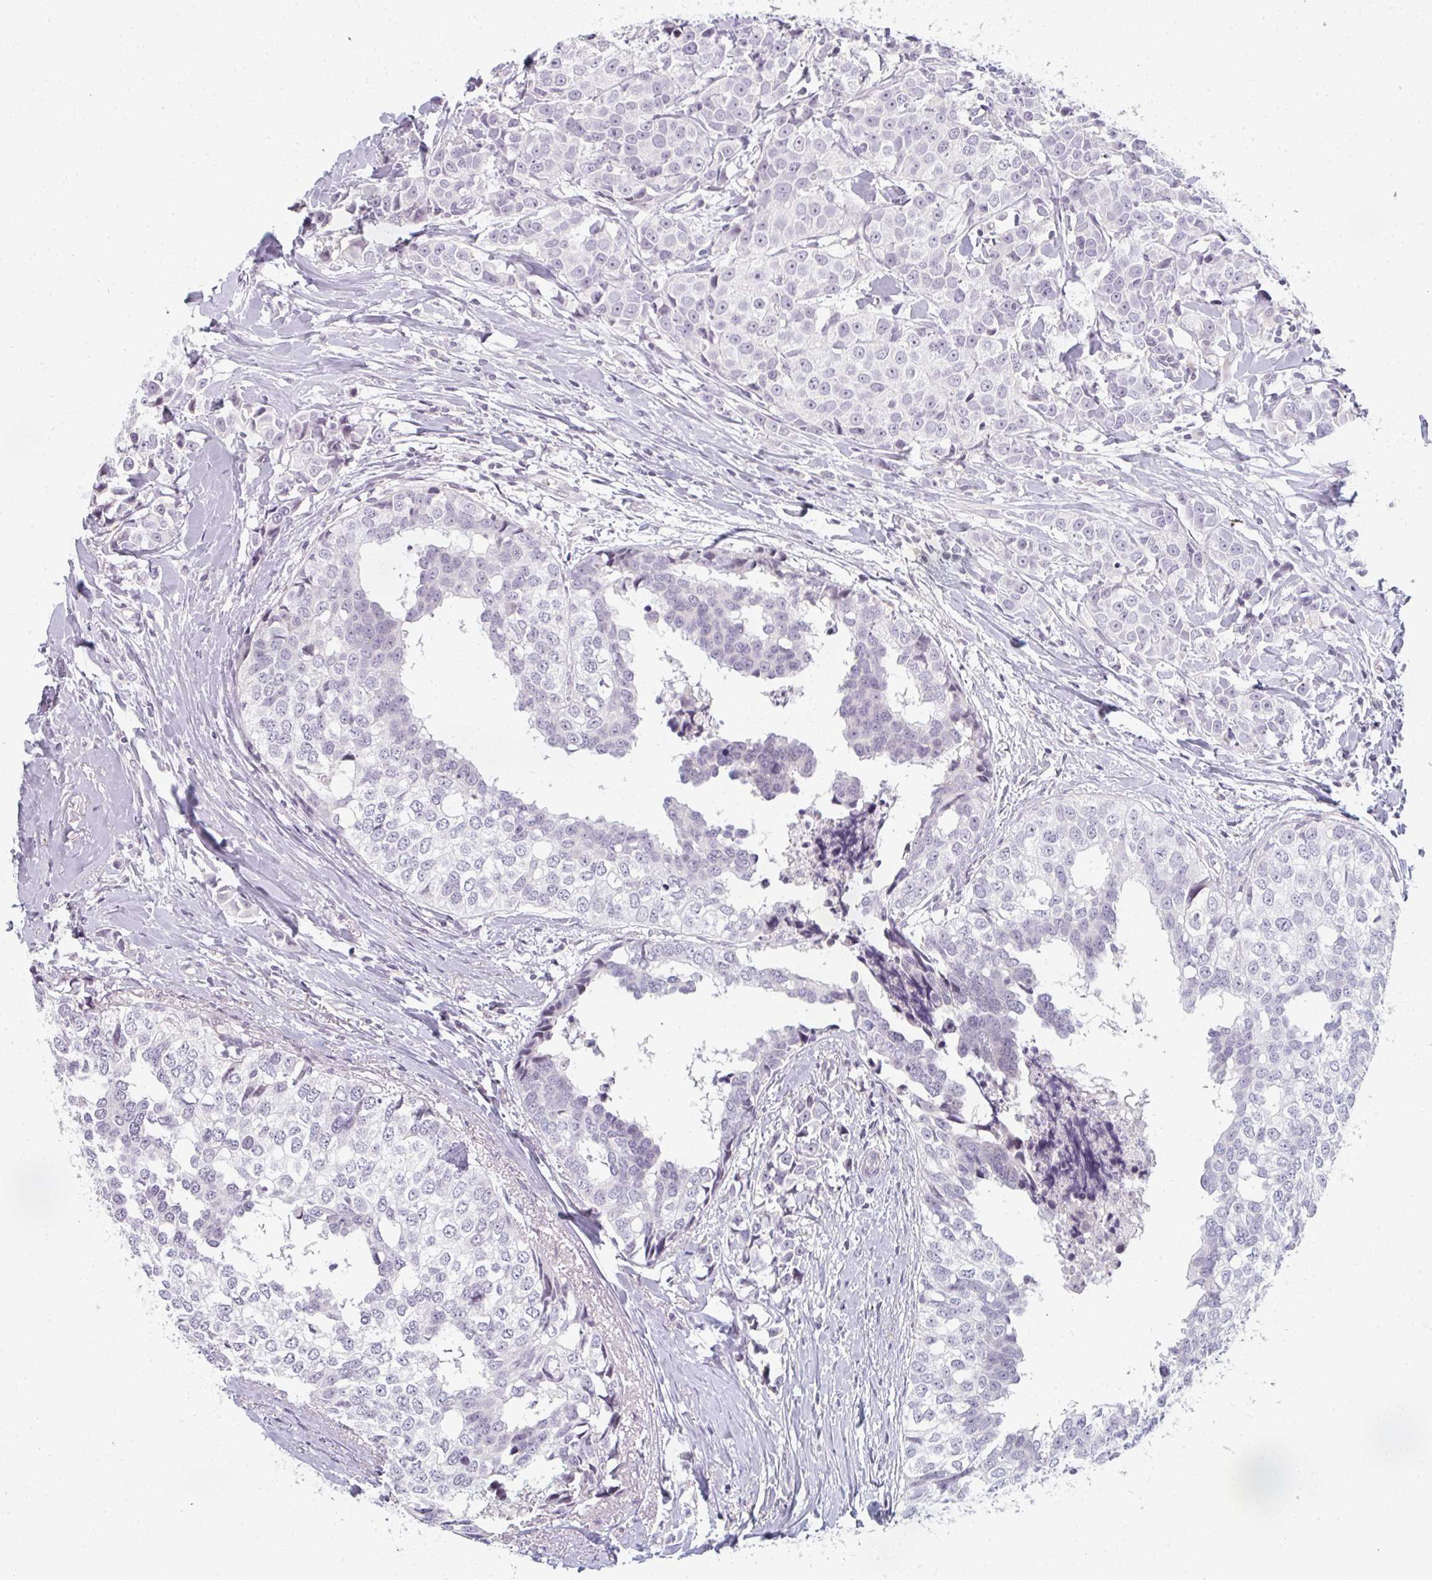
{"staining": {"intensity": "negative", "quantity": "none", "location": "none"}, "tissue": "breast cancer", "cell_type": "Tumor cells", "image_type": "cancer", "snomed": [{"axis": "morphology", "description": "Duct carcinoma"}, {"axis": "topography", "description": "Breast"}], "caption": "DAB immunohistochemical staining of human breast cancer demonstrates no significant positivity in tumor cells.", "gene": "RBBP6", "patient": {"sex": "female", "age": 80}}